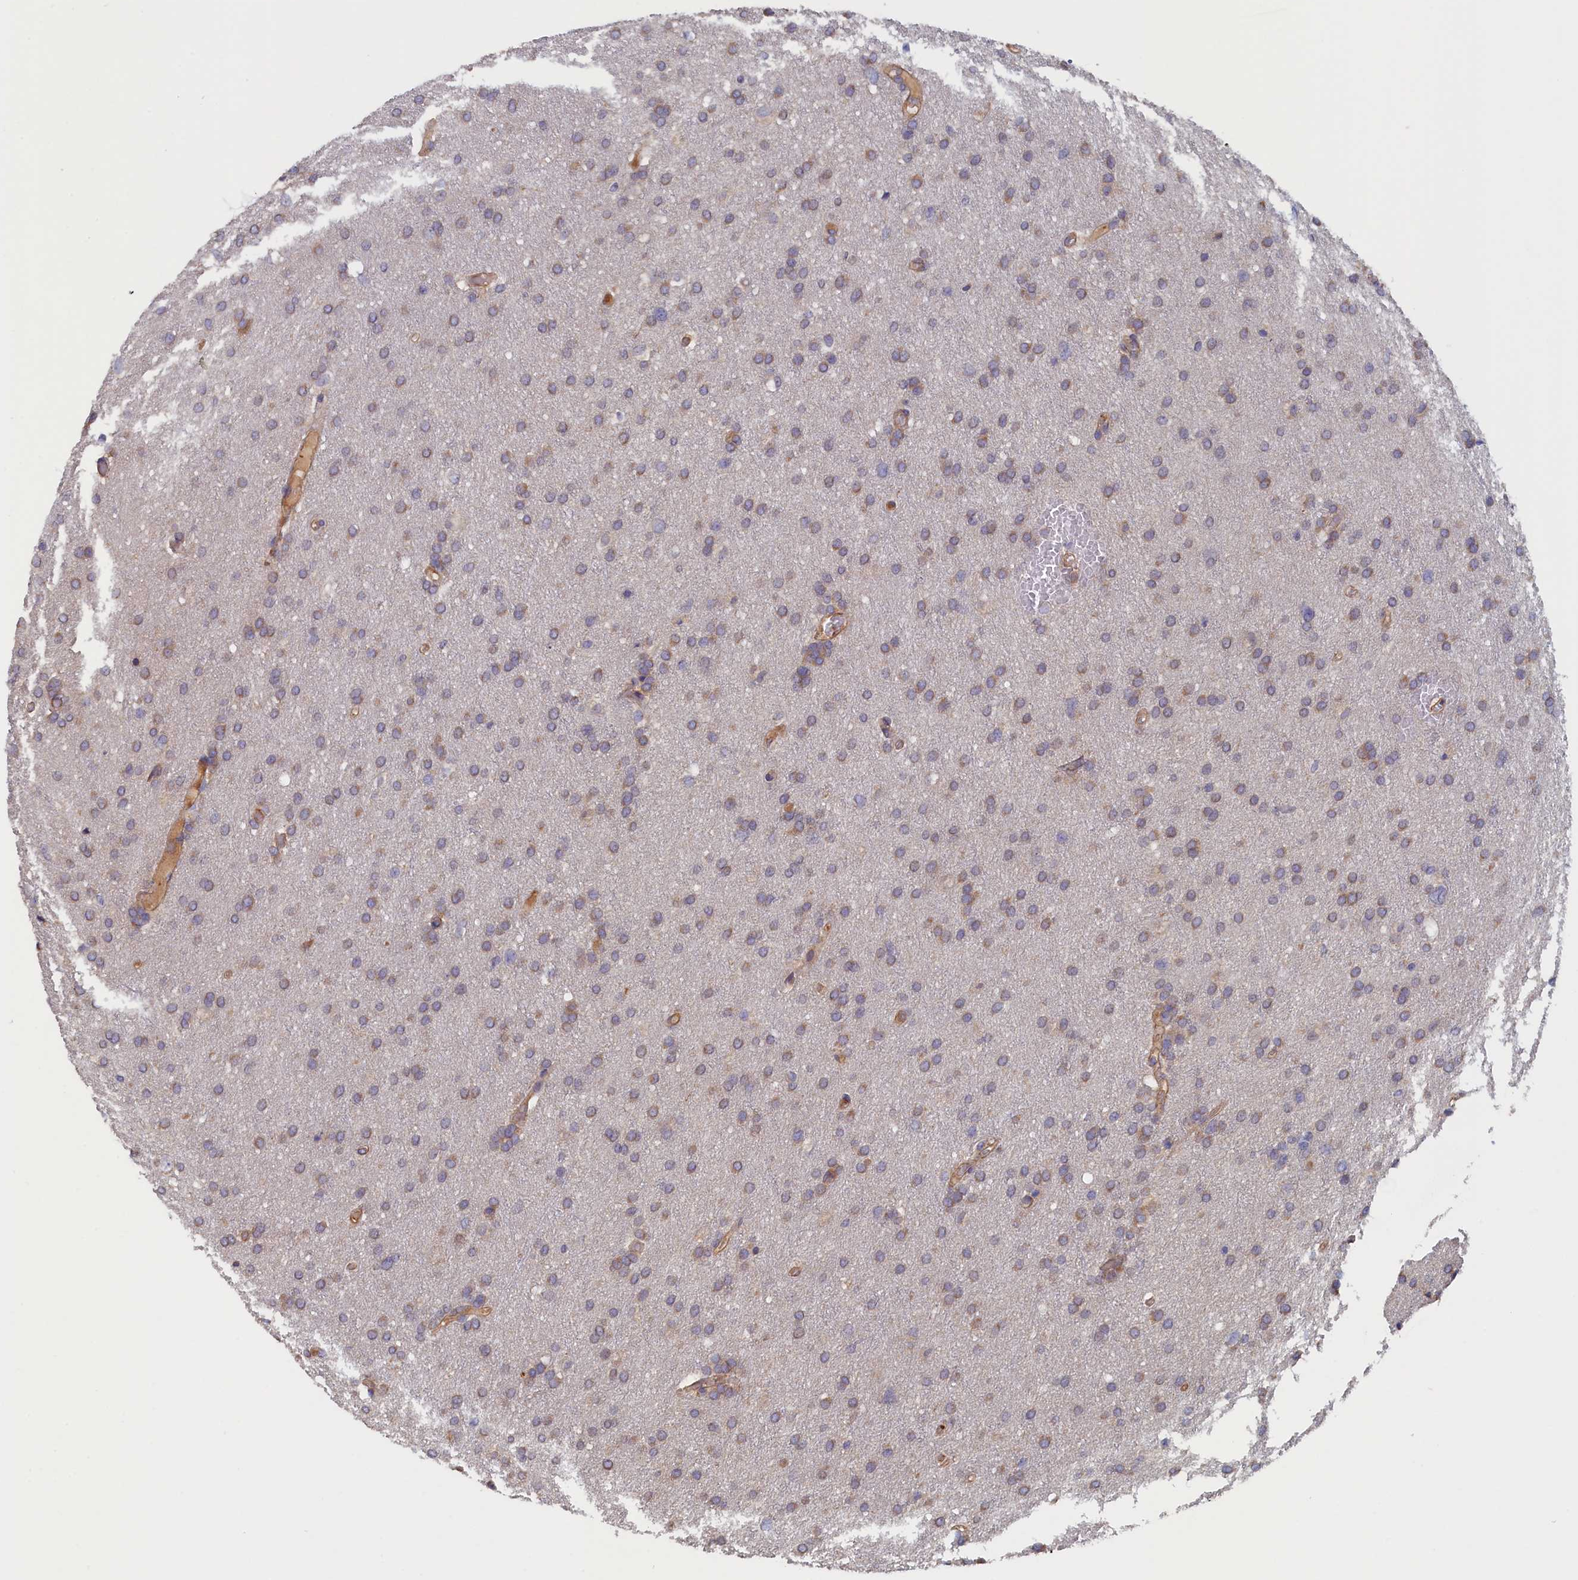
{"staining": {"intensity": "weak", "quantity": "25%-75%", "location": "cytoplasmic/membranous"}, "tissue": "glioma", "cell_type": "Tumor cells", "image_type": "cancer", "snomed": [{"axis": "morphology", "description": "Glioma, malignant, High grade"}, {"axis": "topography", "description": "Cerebral cortex"}], "caption": "Immunohistochemical staining of malignant glioma (high-grade) exhibits low levels of weak cytoplasmic/membranous protein expression in approximately 25%-75% of tumor cells. Nuclei are stained in blue.", "gene": "ANKRD2", "patient": {"sex": "female", "age": 36}}